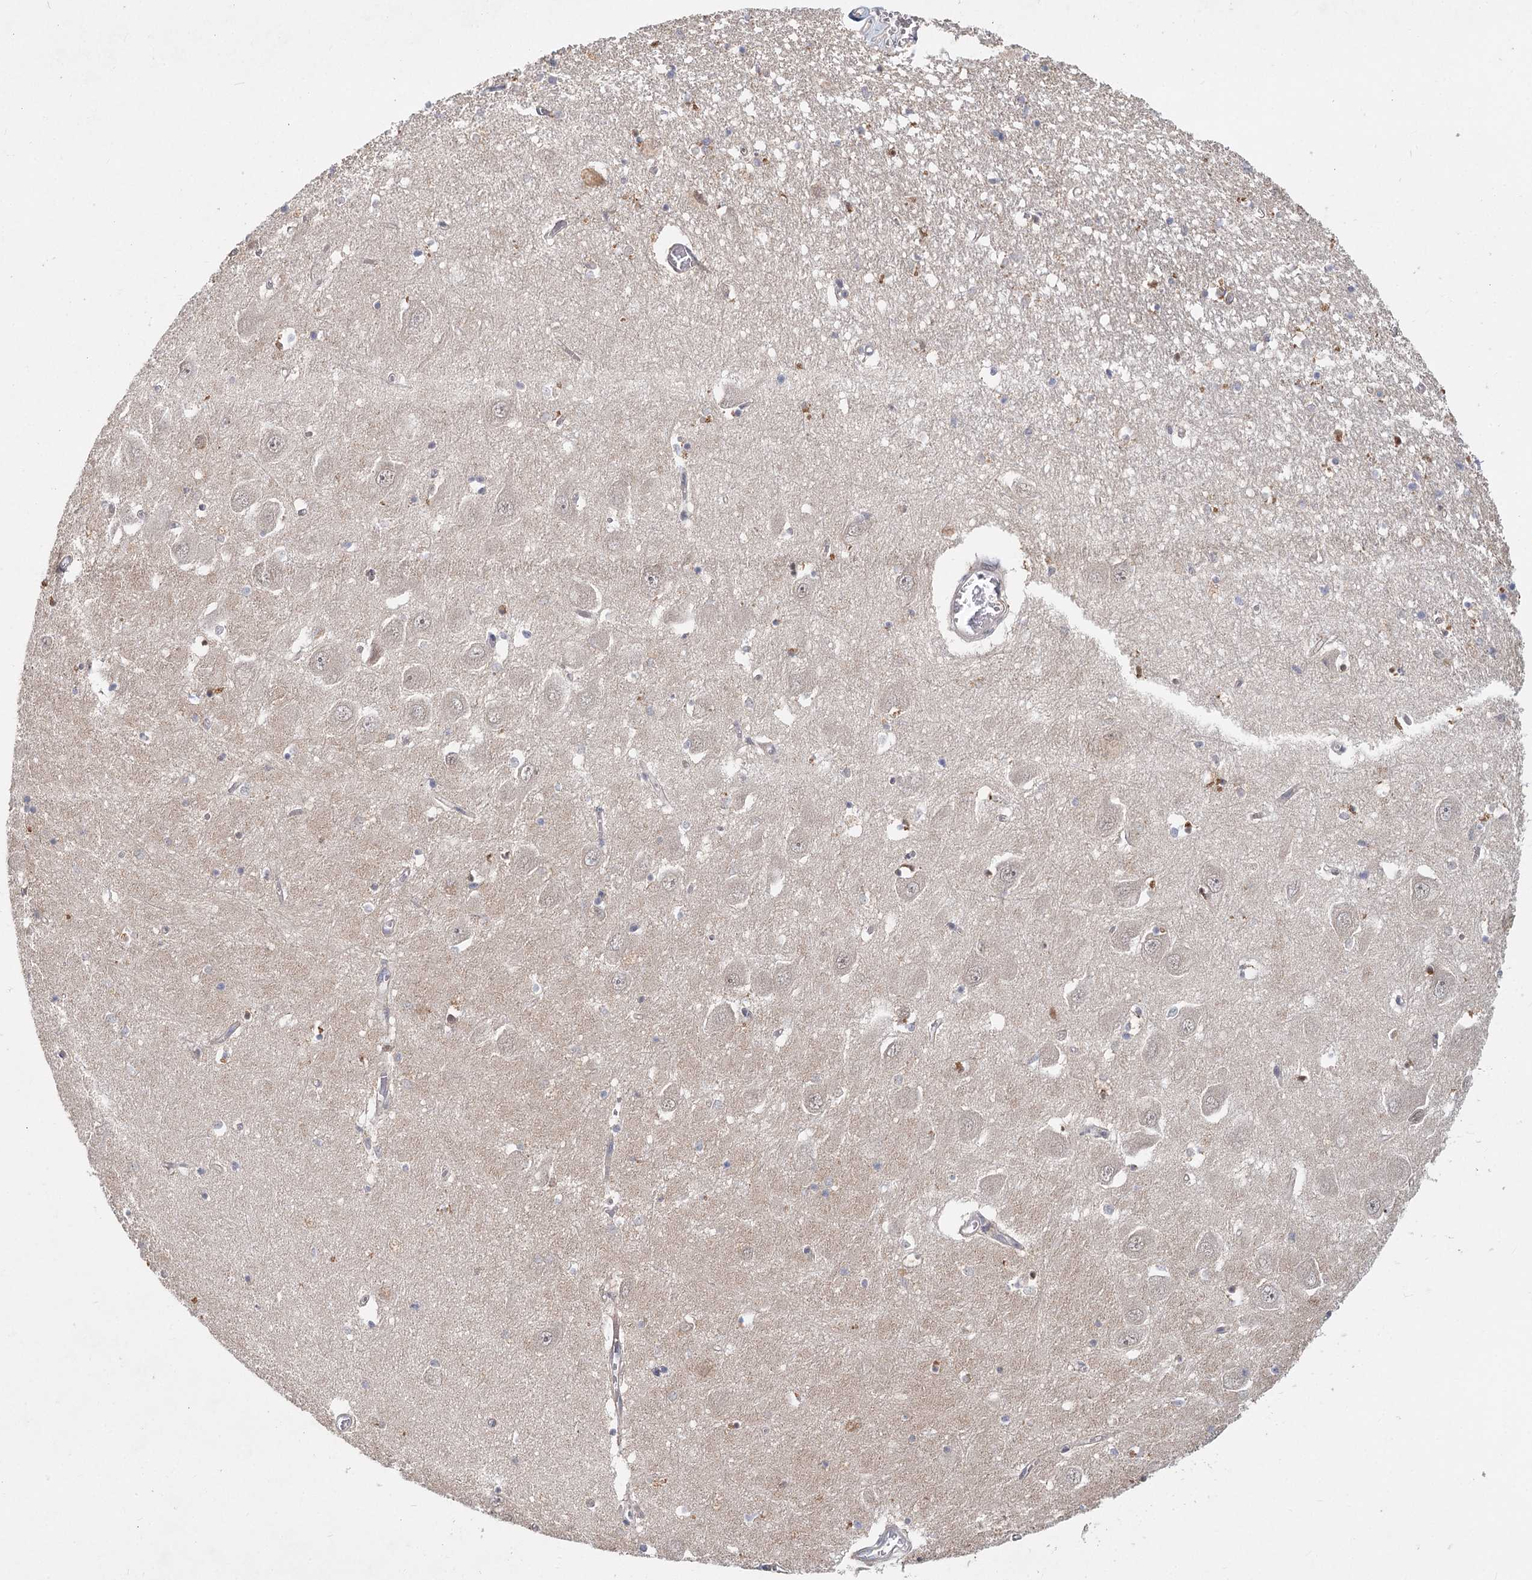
{"staining": {"intensity": "moderate", "quantity": "<25%", "location": "cytoplasmic/membranous"}, "tissue": "hippocampus", "cell_type": "Glial cells", "image_type": "normal", "snomed": [{"axis": "morphology", "description": "Normal tissue, NOS"}, {"axis": "topography", "description": "Hippocampus"}], "caption": "Hippocampus was stained to show a protein in brown. There is low levels of moderate cytoplasmic/membranous staining in approximately <25% of glial cells.", "gene": "AP3B1", "patient": {"sex": "male", "age": 70}}